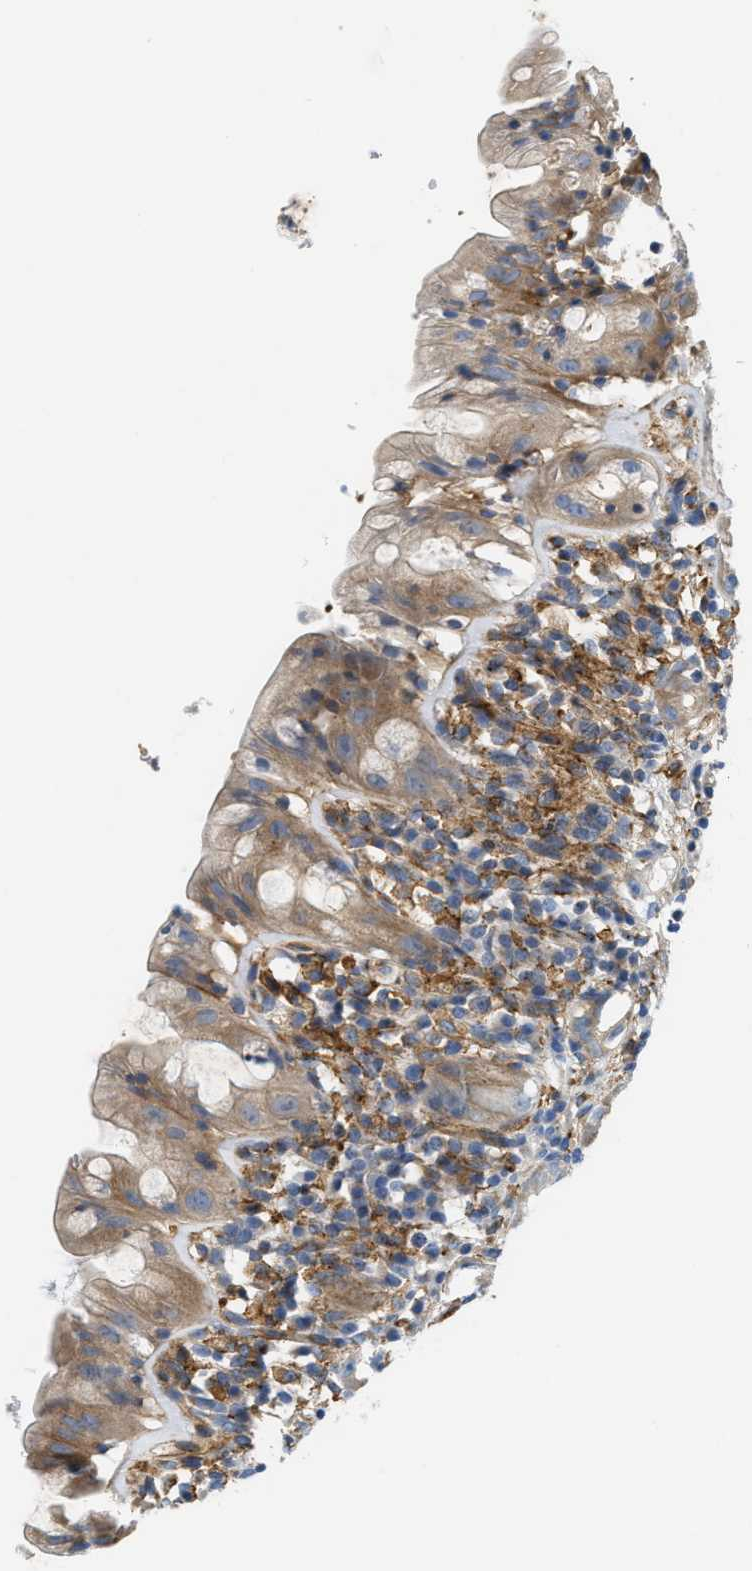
{"staining": {"intensity": "moderate", "quantity": ">75%", "location": "cytoplasmic/membranous"}, "tissue": "rectum", "cell_type": "Glandular cells", "image_type": "normal", "snomed": [{"axis": "morphology", "description": "Normal tissue, NOS"}, {"axis": "topography", "description": "Rectum"}], "caption": "IHC of normal rectum shows medium levels of moderate cytoplasmic/membranous positivity in about >75% of glandular cells.", "gene": "NSUN7", "patient": {"sex": "male", "age": 44}}